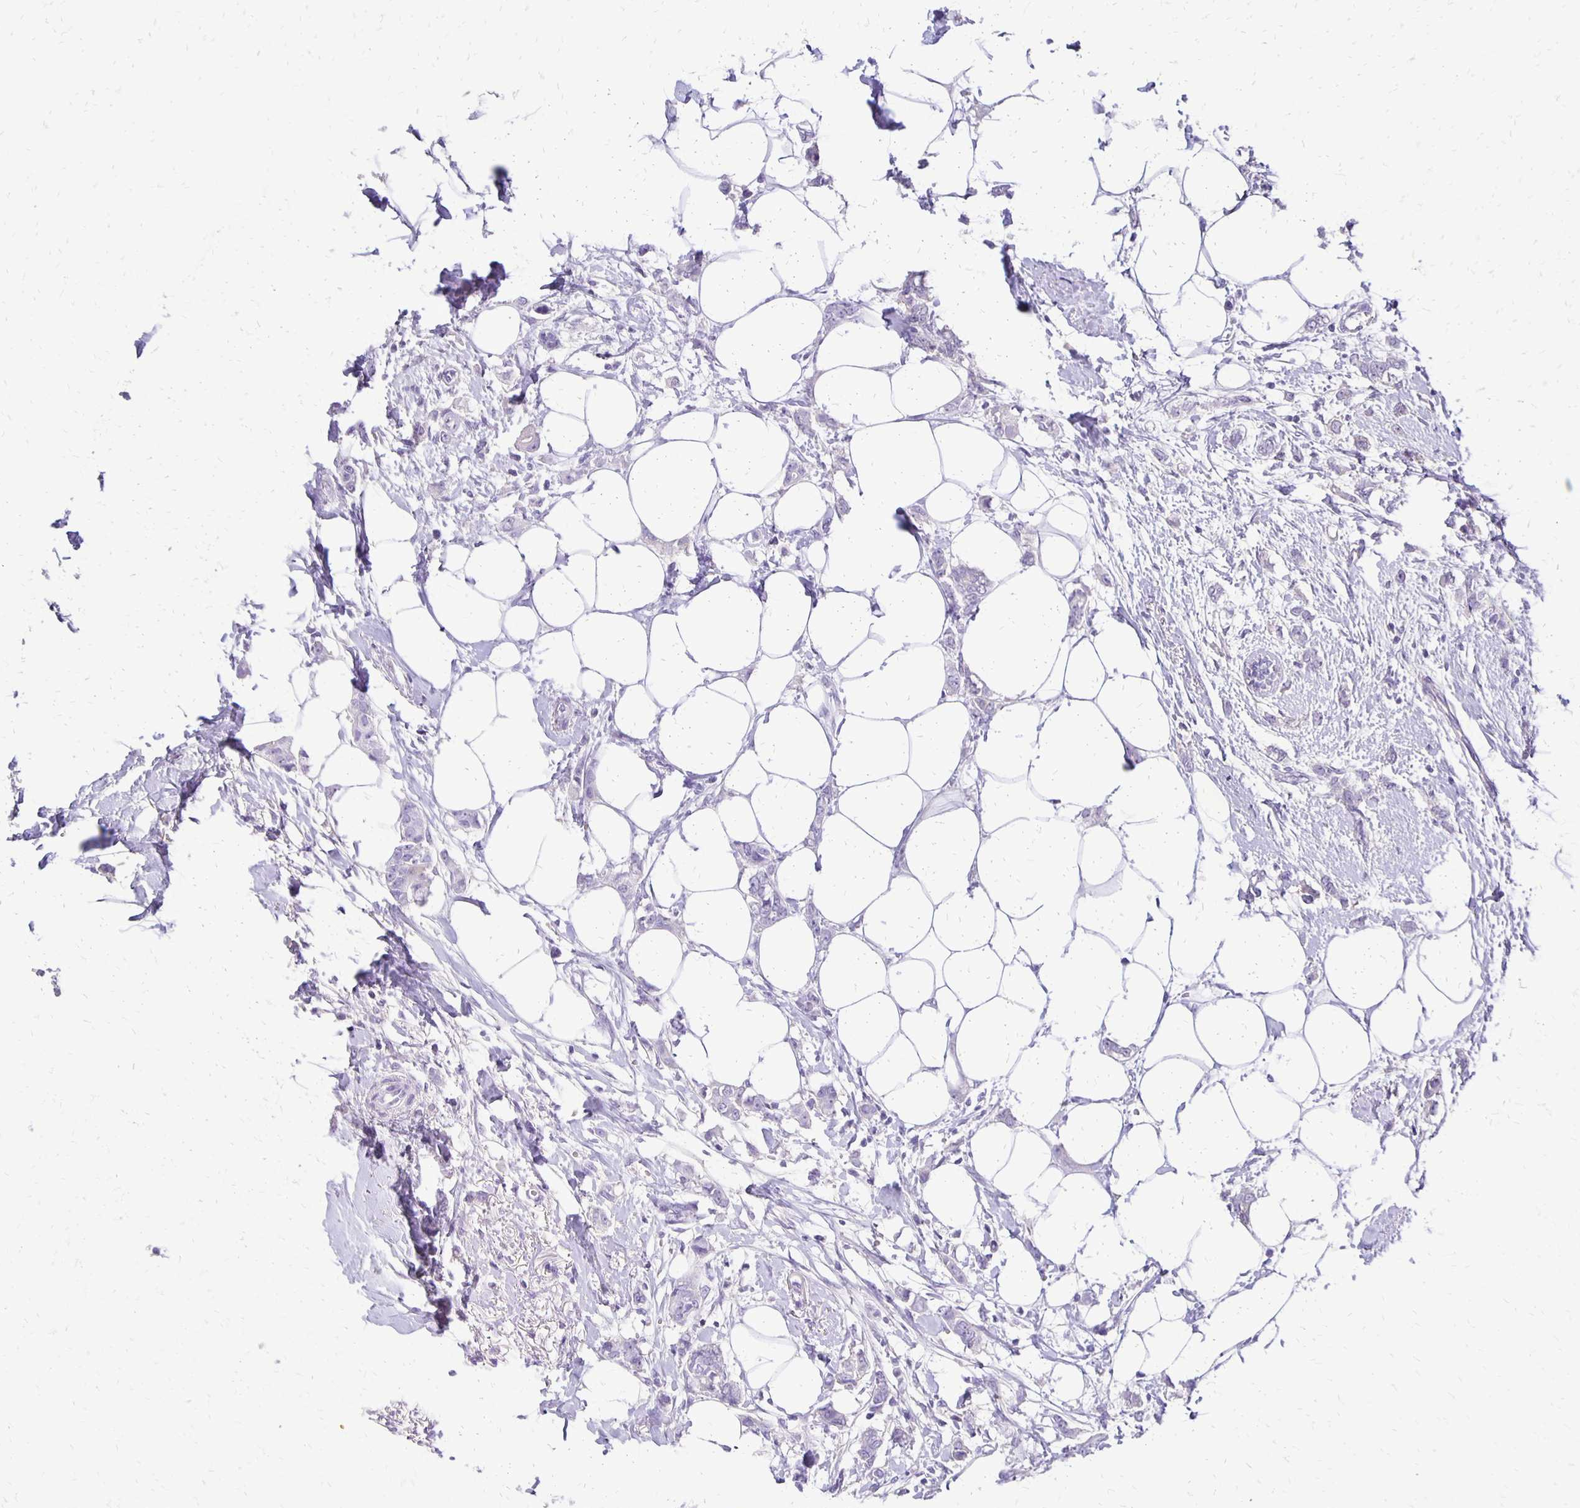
{"staining": {"intensity": "negative", "quantity": "none", "location": "none"}, "tissue": "breast cancer", "cell_type": "Tumor cells", "image_type": "cancer", "snomed": [{"axis": "morphology", "description": "Duct carcinoma"}, {"axis": "topography", "description": "Breast"}], "caption": "IHC of human breast cancer shows no positivity in tumor cells. (Immunohistochemistry, brightfield microscopy, high magnification).", "gene": "ANKRD45", "patient": {"sex": "female", "age": 40}}